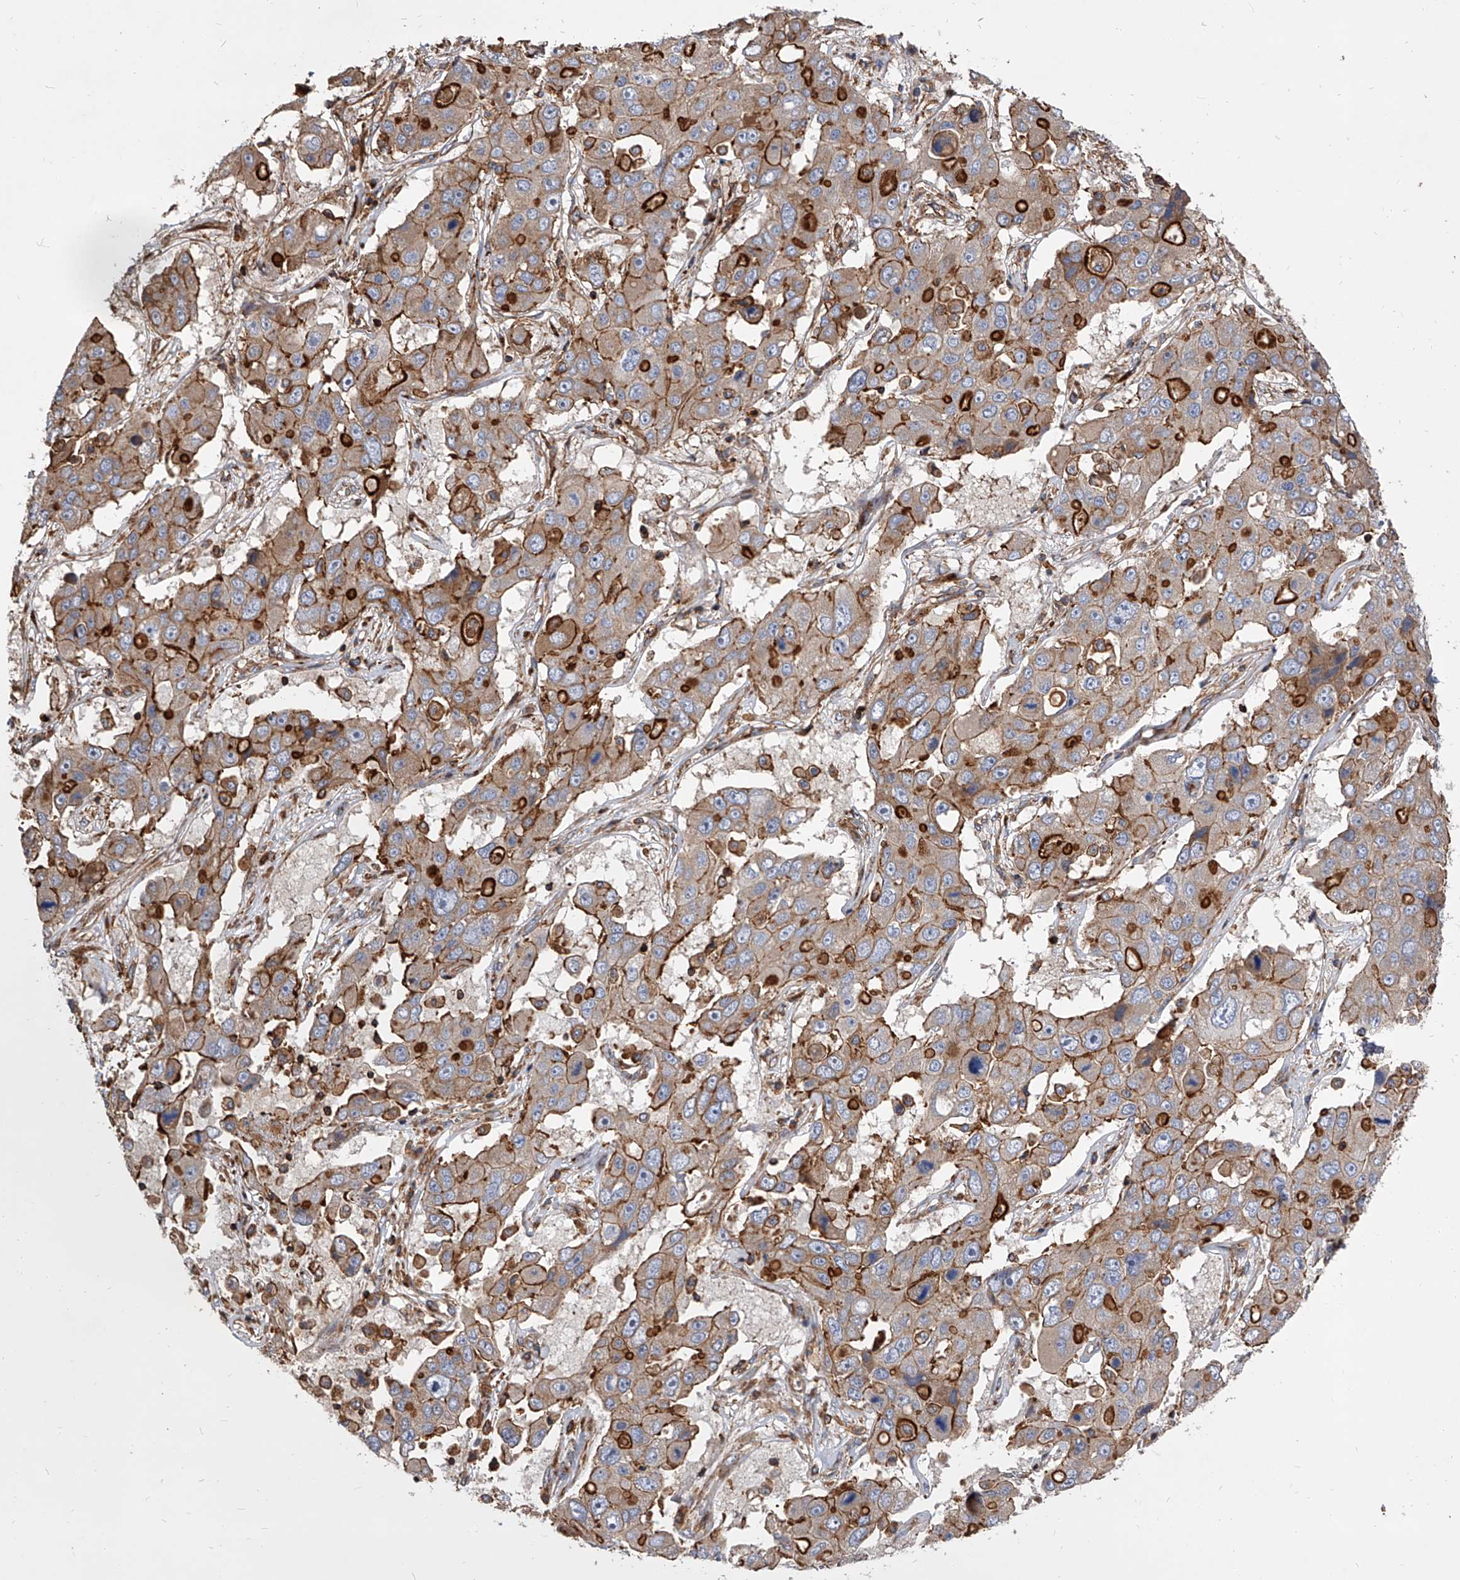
{"staining": {"intensity": "strong", "quantity": "25%-75%", "location": "cytoplasmic/membranous"}, "tissue": "liver cancer", "cell_type": "Tumor cells", "image_type": "cancer", "snomed": [{"axis": "morphology", "description": "Cholangiocarcinoma"}, {"axis": "topography", "description": "Liver"}], "caption": "A high amount of strong cytoplasmic/membranous staining is seen in approximately 25%-75% of tumor cells in cholangiocarcinoma (liver) tissue.", "gene": "PISD", "patient": {"sex": "male", "age": 67}}